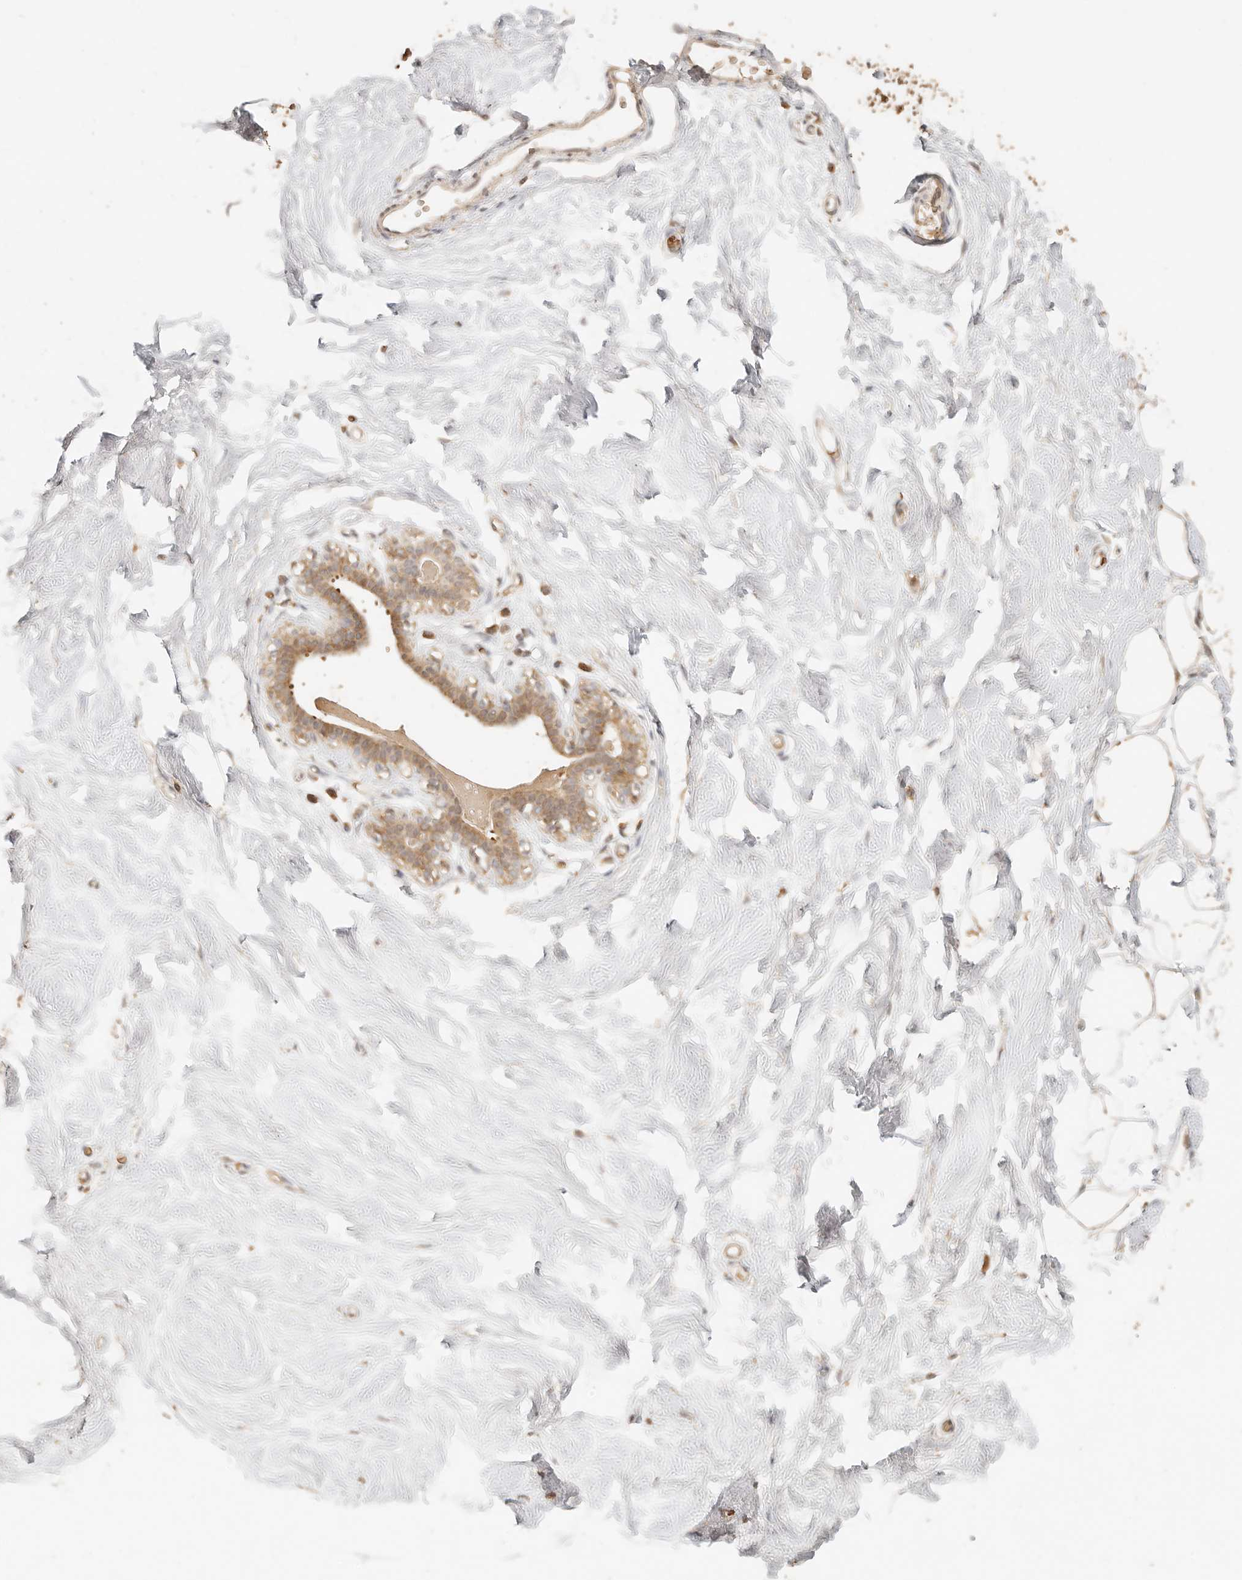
{"staining": {"intensity": "moderate", "quantity": "25%-75%", "location": "cytoplasmic/membranous"}, "tissue": "breast", "cell_type": "Adipocytes", "image_type": "normal", "snomed": [{"axis": "morphology", "description": "Normal tissue, NOS"}, {"axis": "topography", "description": "Breast"}], "caption": "DAB immunohistochemical staining of normal breast reveals moderate cytoplasmic/membranous protein staining in about 25%-75% of adipocytes.", "gene": "INTS11", "patient": {"sex": "female", "age": 26}}